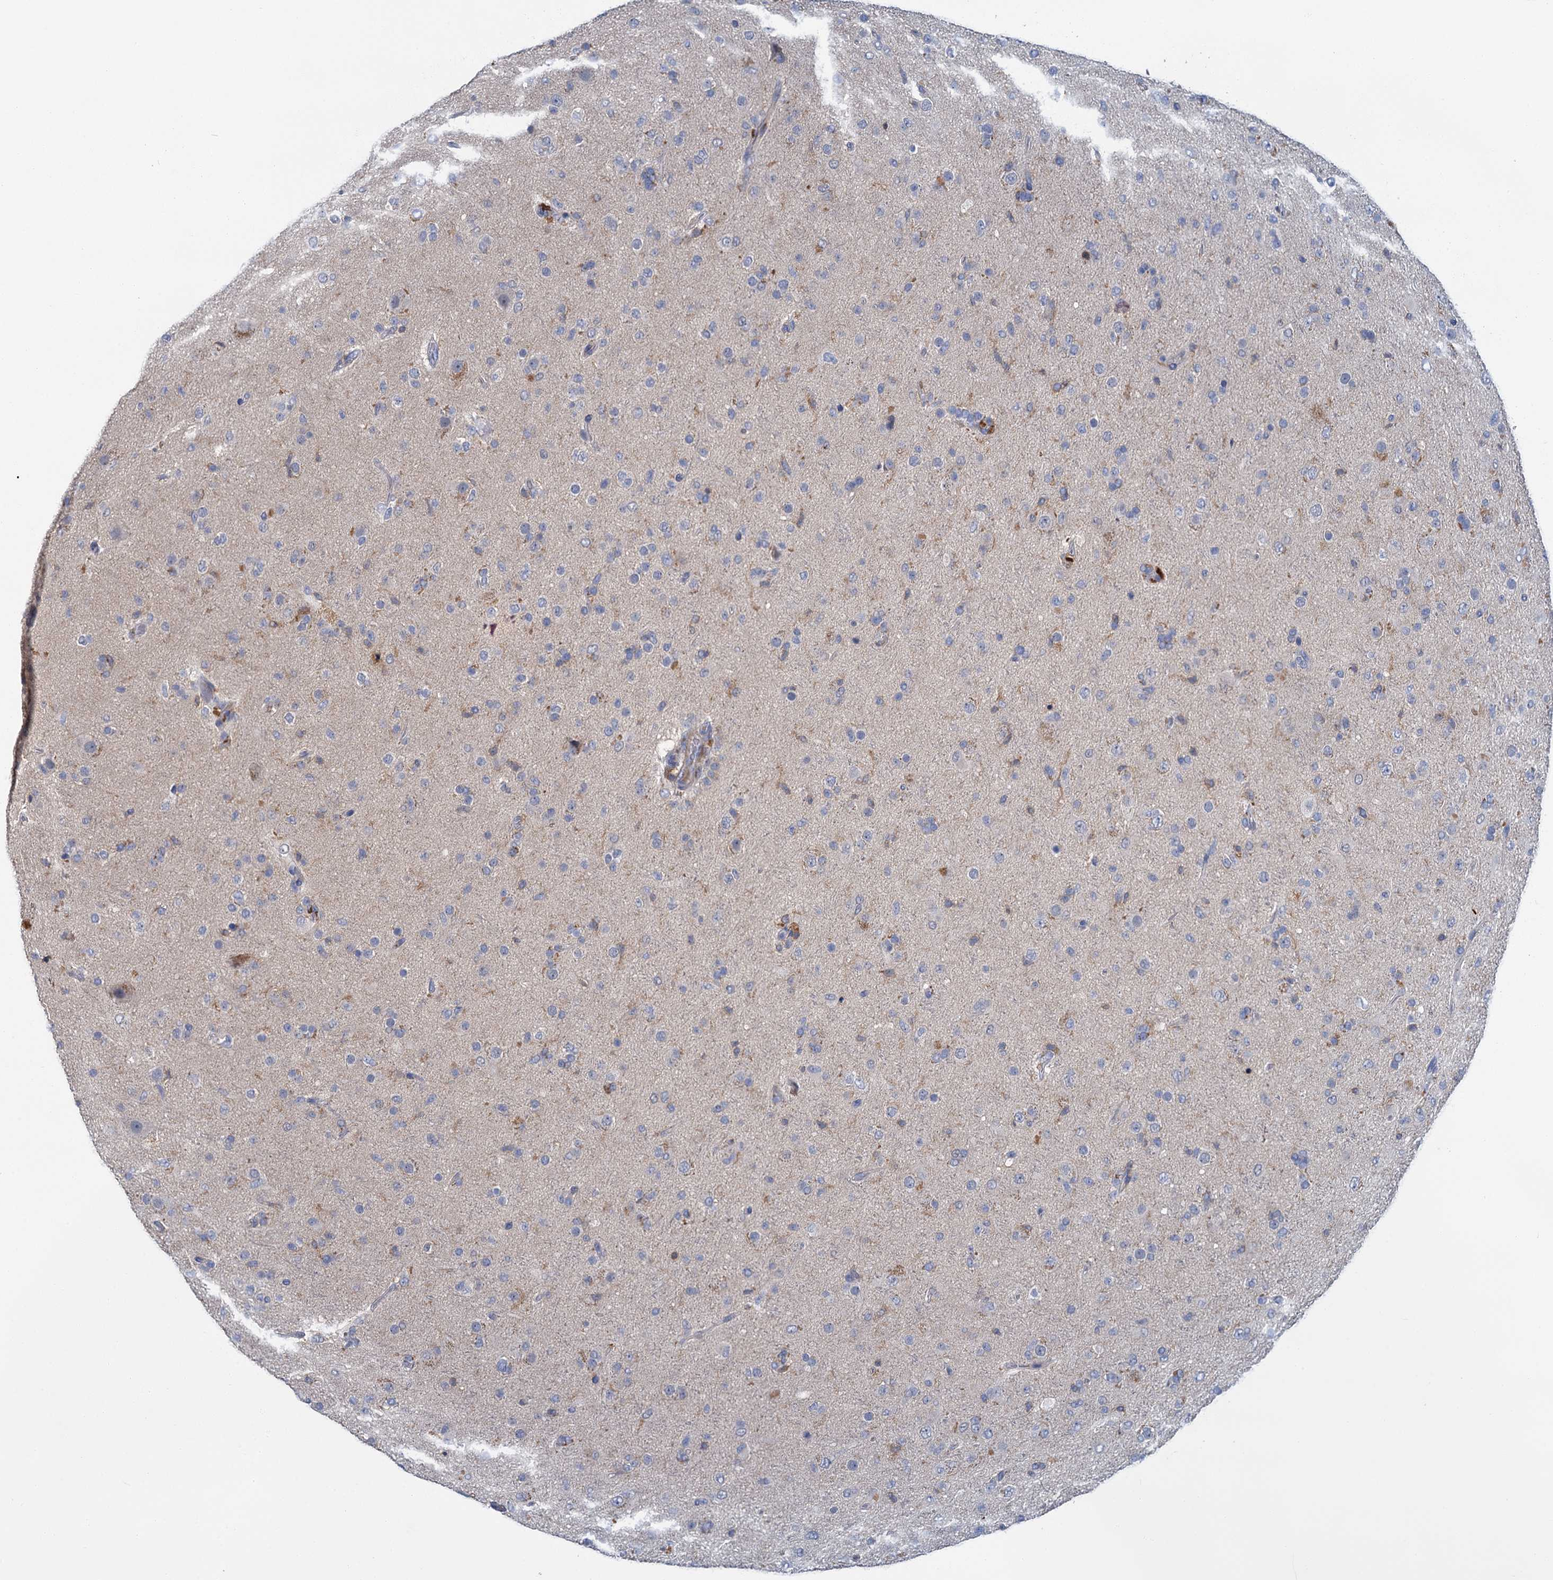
{"staining": {"intensity": "negative", "quantity": "none", "location": "none"}, "tissue": "glioma", "cell_type": "Tumor cells", "image_type": "cancer", "snomed": [{"axis": "morphology", "description": "Glioma, malignant, Low grade"}, {"axis": "topography", "description": "Brain"}], "caption": "Immunohistochemistry micrograph of low-grade glioma (malignant) stained for a protein (brown), which demonstrates no expression in tumor cells.", "gene": "FGFR2", "patient": {"sex": "male", "age": 65}}